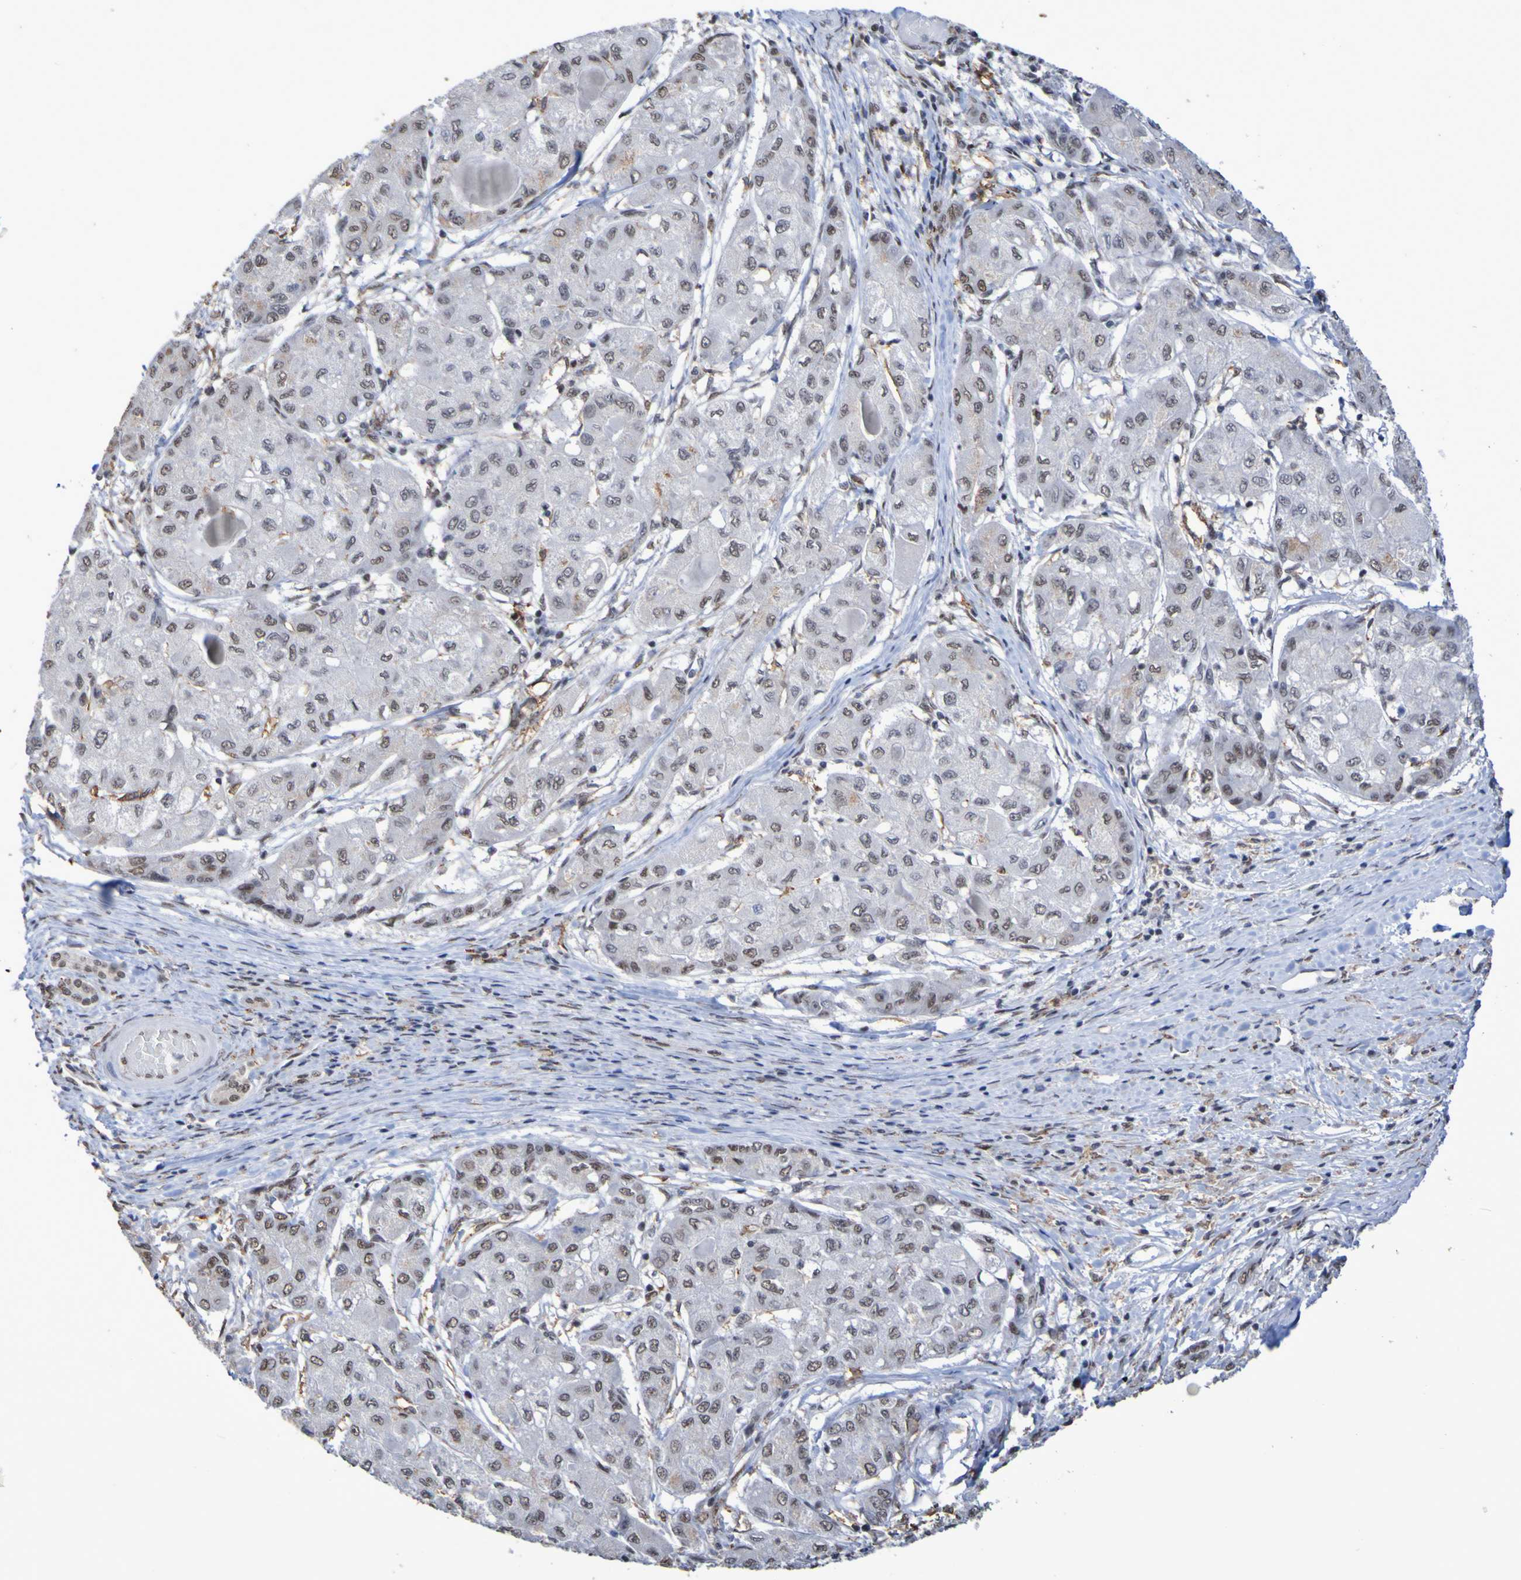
{"staining": {"intensity": "negative", "quantity": "none", "location": "none"}, "tissue": "liver cancer", "cell_type": "Tumor cells", "image_type": "cancer", "snomed": [{"axis": "morphology", "description": "Carcinoma, Hepatocellular, NOS"}, {"axis": "topography", "description": "Liver"}], "caption": "A photomicrograph of liver cancer stained for a protein exhibits no brown staining in tumor cells.", "gene": "MRTFB", "patient": {"sex": "male", "age": 80}}